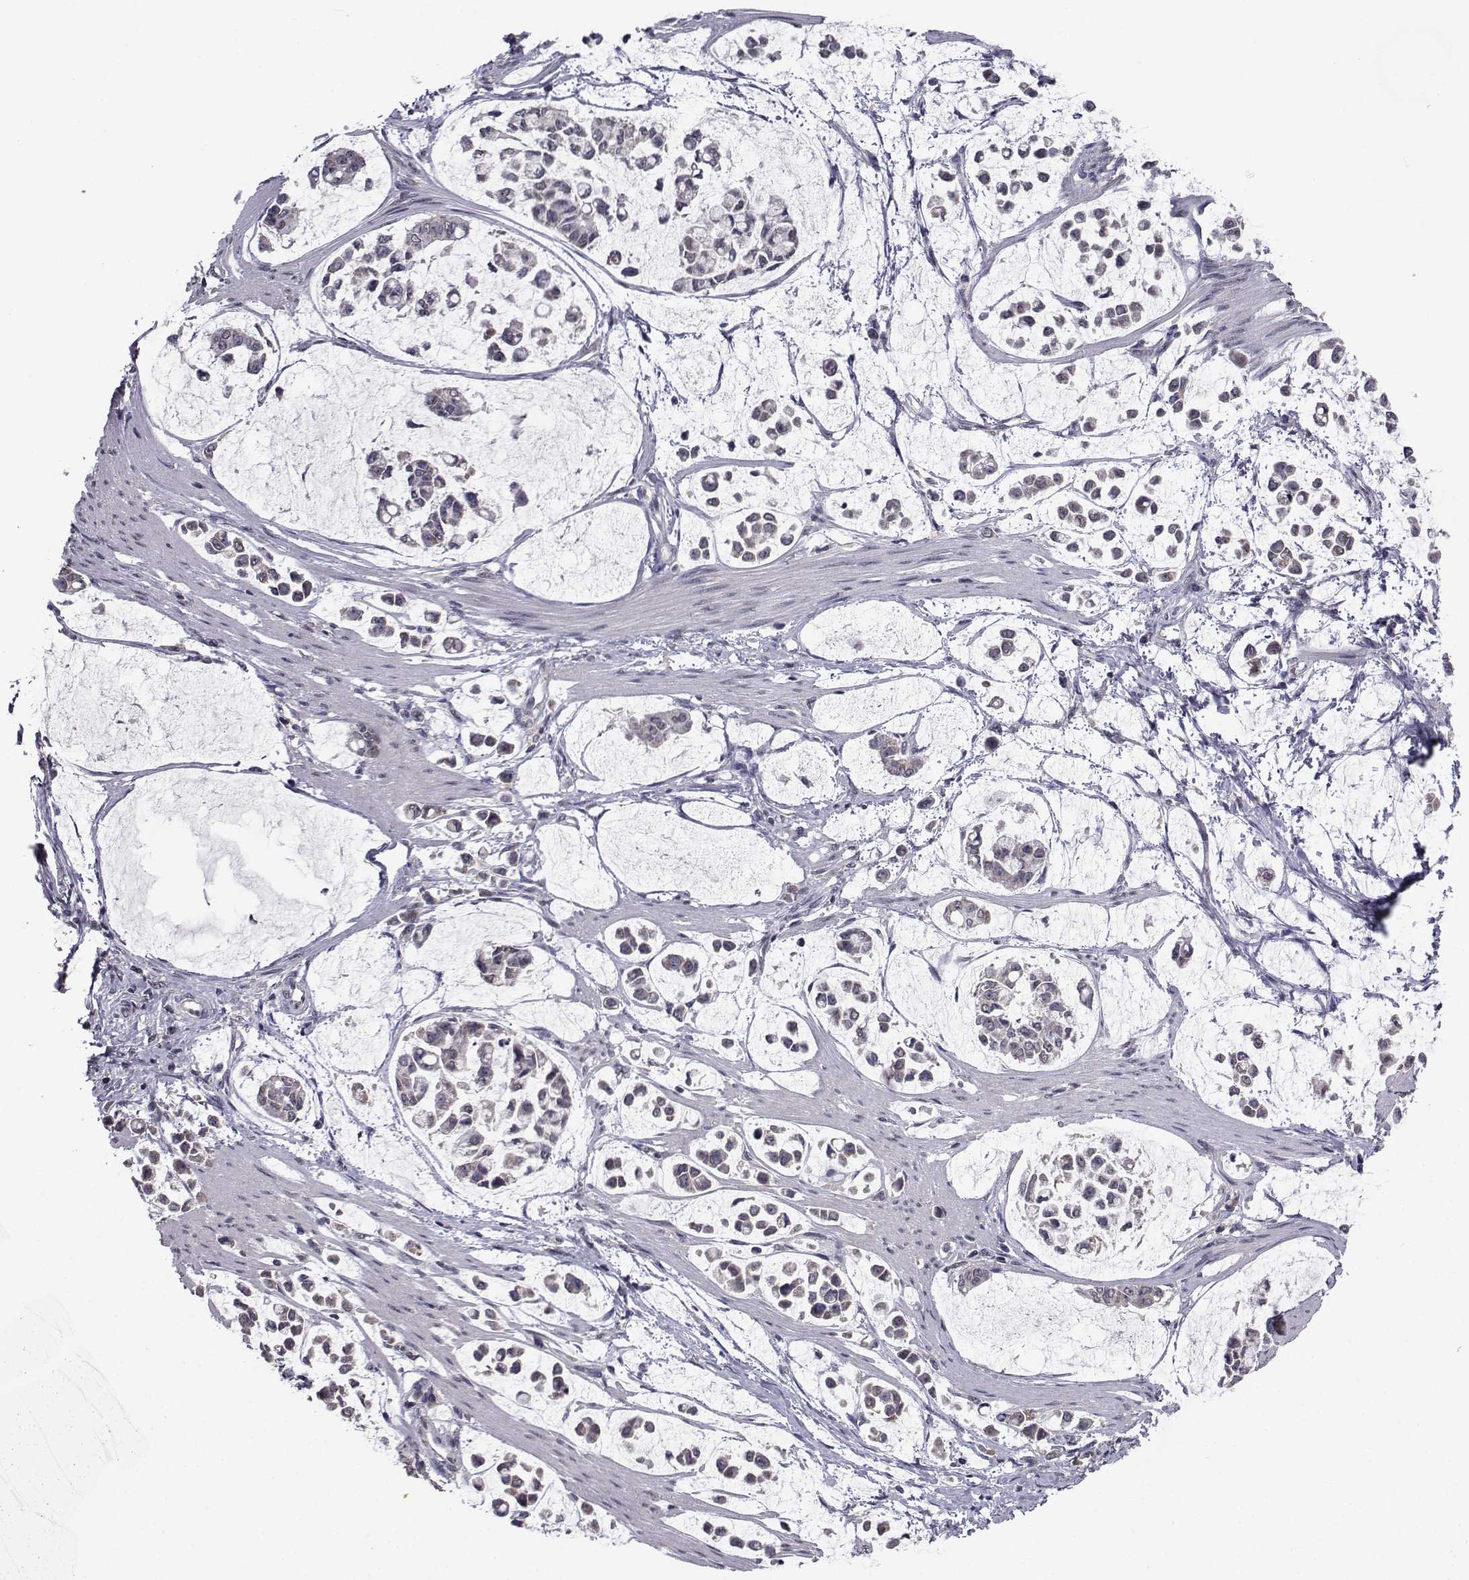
{"staining": {"intensity": "moderate", "quantity": "<25%", "location": "cytoplasmic/membranous"}, "tissue": "stomach cancer", "cell_type": "Tumor cells", "image_type": "cancer", "snomed": [{"axis": "morphology", "description": "Adenocarcinoma, NOS"}, {"axis": "topography", "description": "Stomach"}], "caption": "Protein positivity by IHC shows moderate cytoplasmic/membranous staining in about <25% of tumor cells in stomach adenocarcinoma.", "gene": "CYP2S1", "patient": {"sex": "male", "age": 82}}